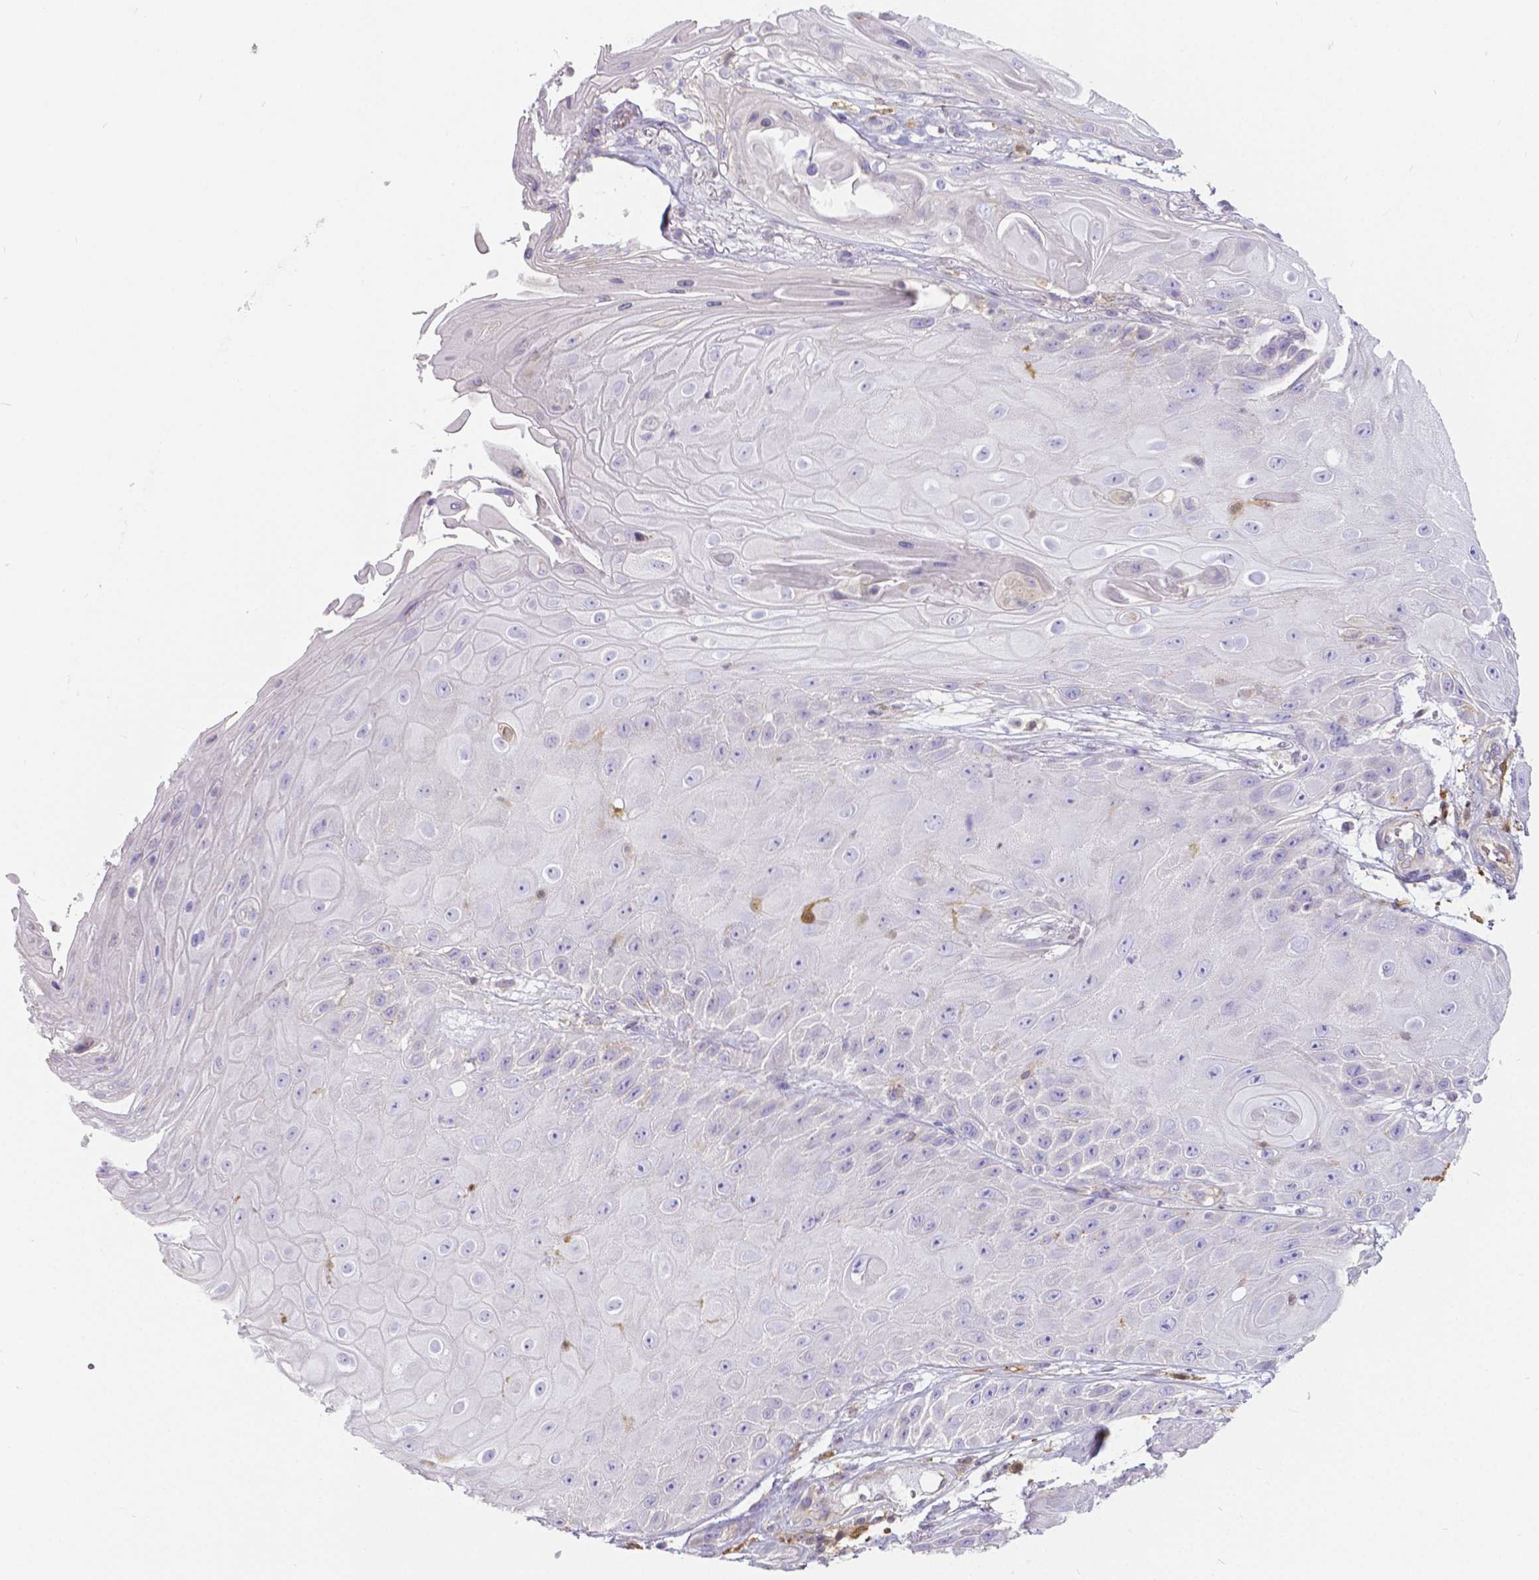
{"staining": {"intensity": "negative", "quantity": "none", "location": "none"}, "tissue": "skin cancer", "cell_type": "Tumor cells", "image_type": "cancer", "snomed": [{"axis": "morphology", "description": "Squamous cell carcinoma, NOS"}, {"axis": "topography", "description": "Skin"}], "caption": "An IHC micrograph of skin cancer is shown. There is no staining in tumor cells of skin cancer.", "gene": "CRMP1", "patient": {"sex": "male", "age": 62}}